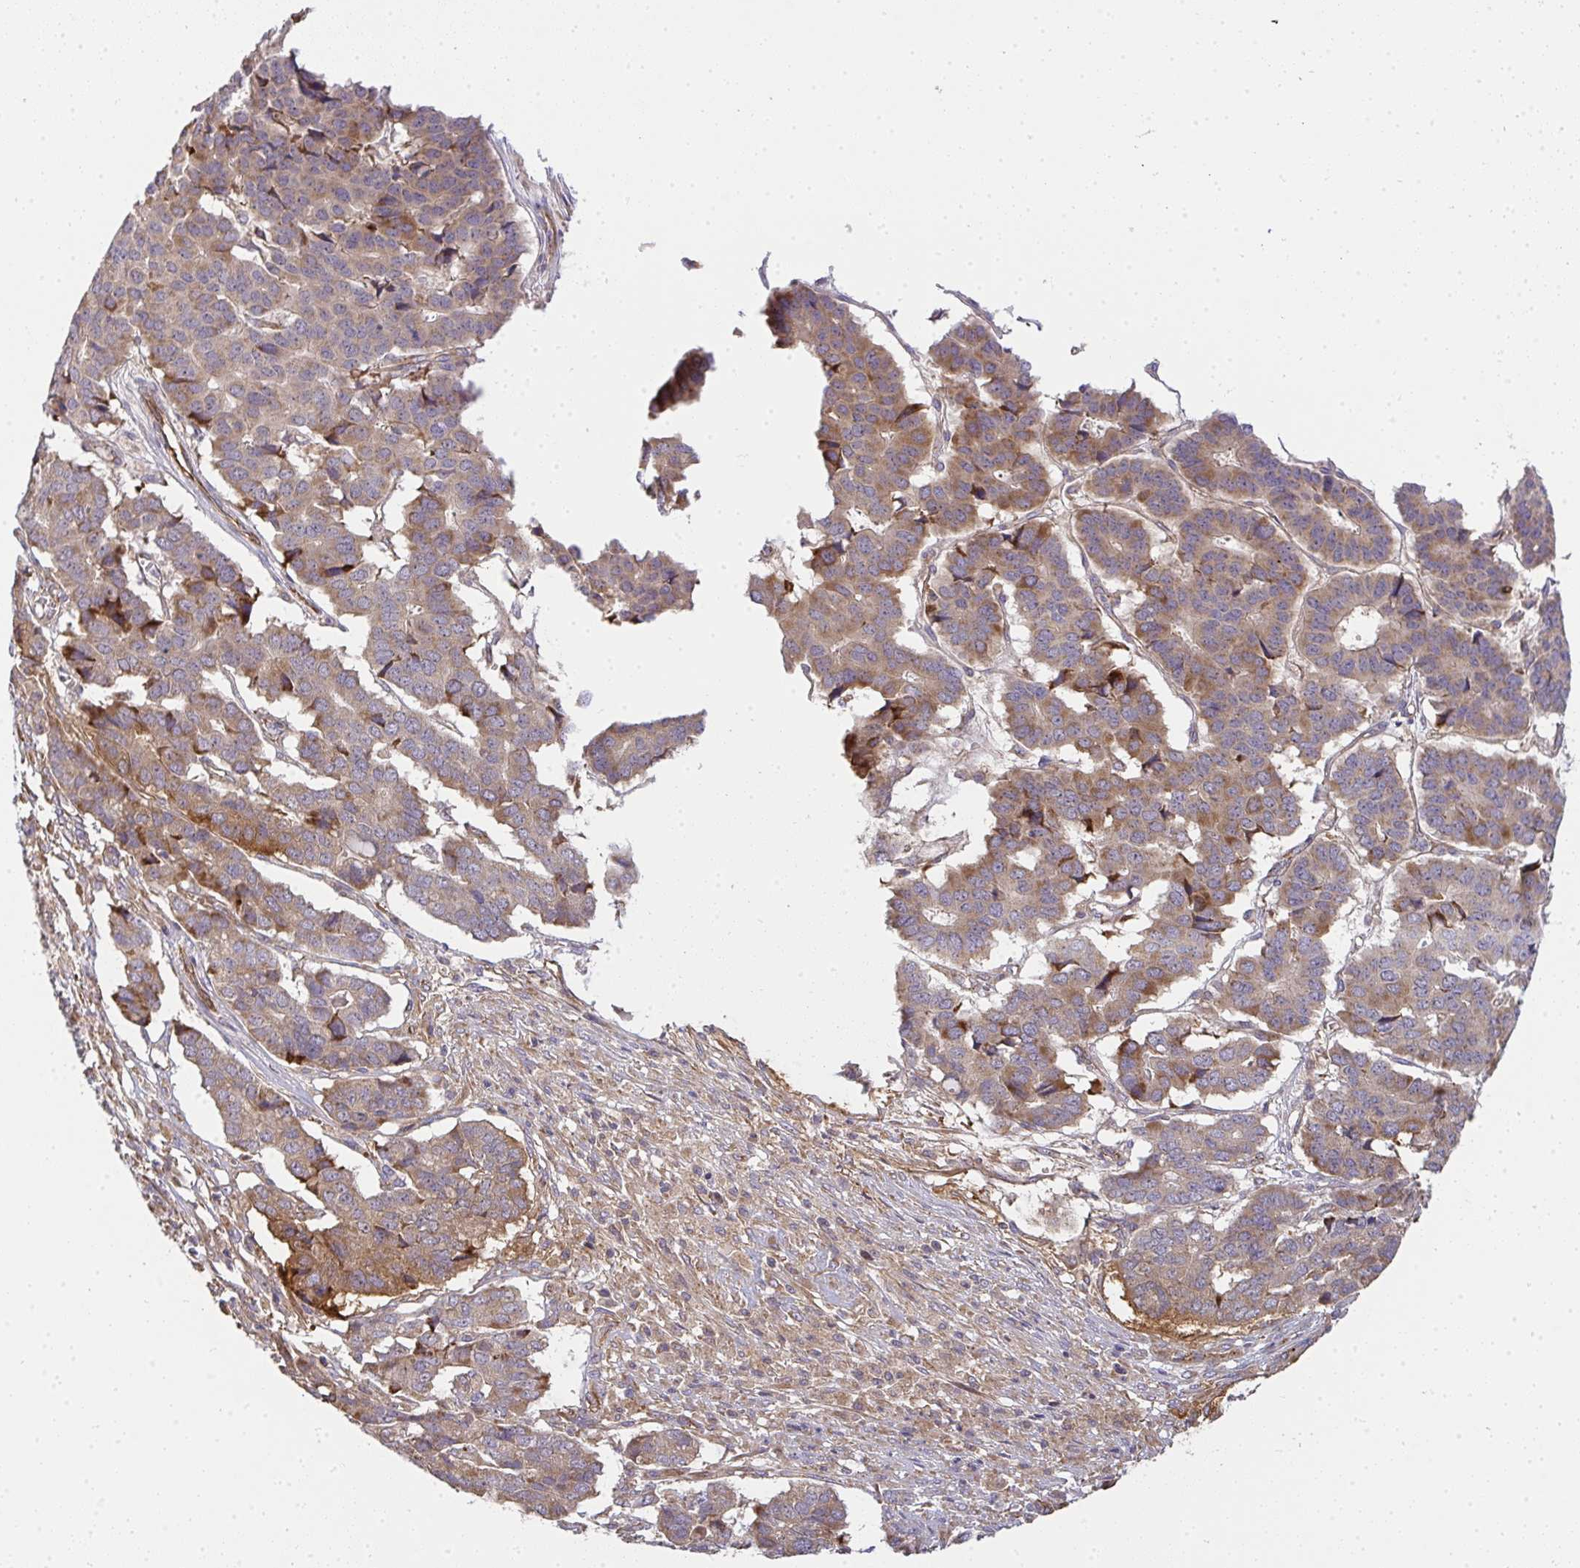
{"staining": {"intensity": "moderate", "quantity": ">75%", "location": "cytoplasmic/membranous"}, "tissue": "pancreatic cancer", "cell_type": "Tumor cells", "image_type": "cancer", "snomed": [{"axis": "morphology", "description": "Adenocarcinoma, NOS"}, {"axis": "topography", "description": "Pancreas"}], "caption": "An IHC photomicrograph of tumor tissue is shown. Protein staining in brown shows moderate cytoplasmic/membranous positivity in pancreatic cancer within tumor cells.", "gene": "B4GALT6", "patient": {"sex": "male", "age": 50}}